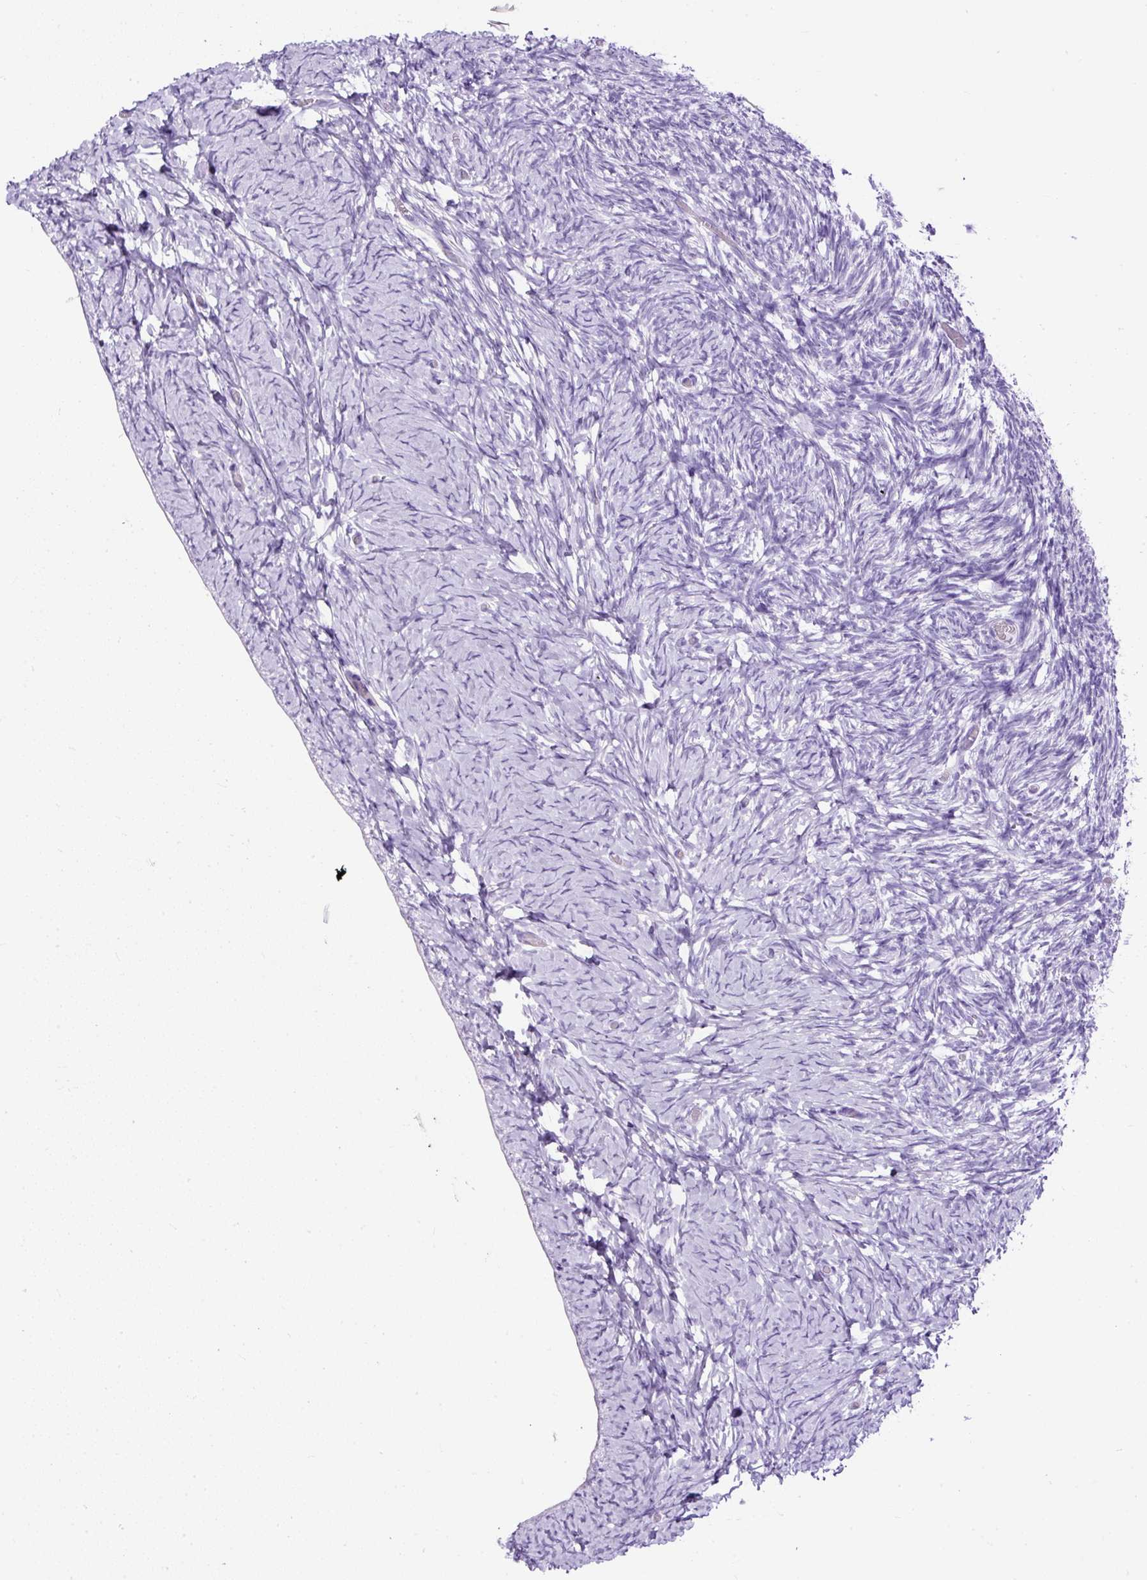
{"staining": {"intensity": "negative", "quantity": "none", "location": "none"}, "tissue": "ovary", "cell_type": "Follicle cells", "image_type": "normal", "snomed": [{"axis": "morphology", "description": "Normal tissue, NOS"}, {"axis": "topography", "description": "Ovary"}], "caption": "The immunohistochemistry (IHC) histopathology image has no significant expression in follicle cells of ovary.", "gene": "STOX2", "patient": {"sex": "female", "age": 39}}